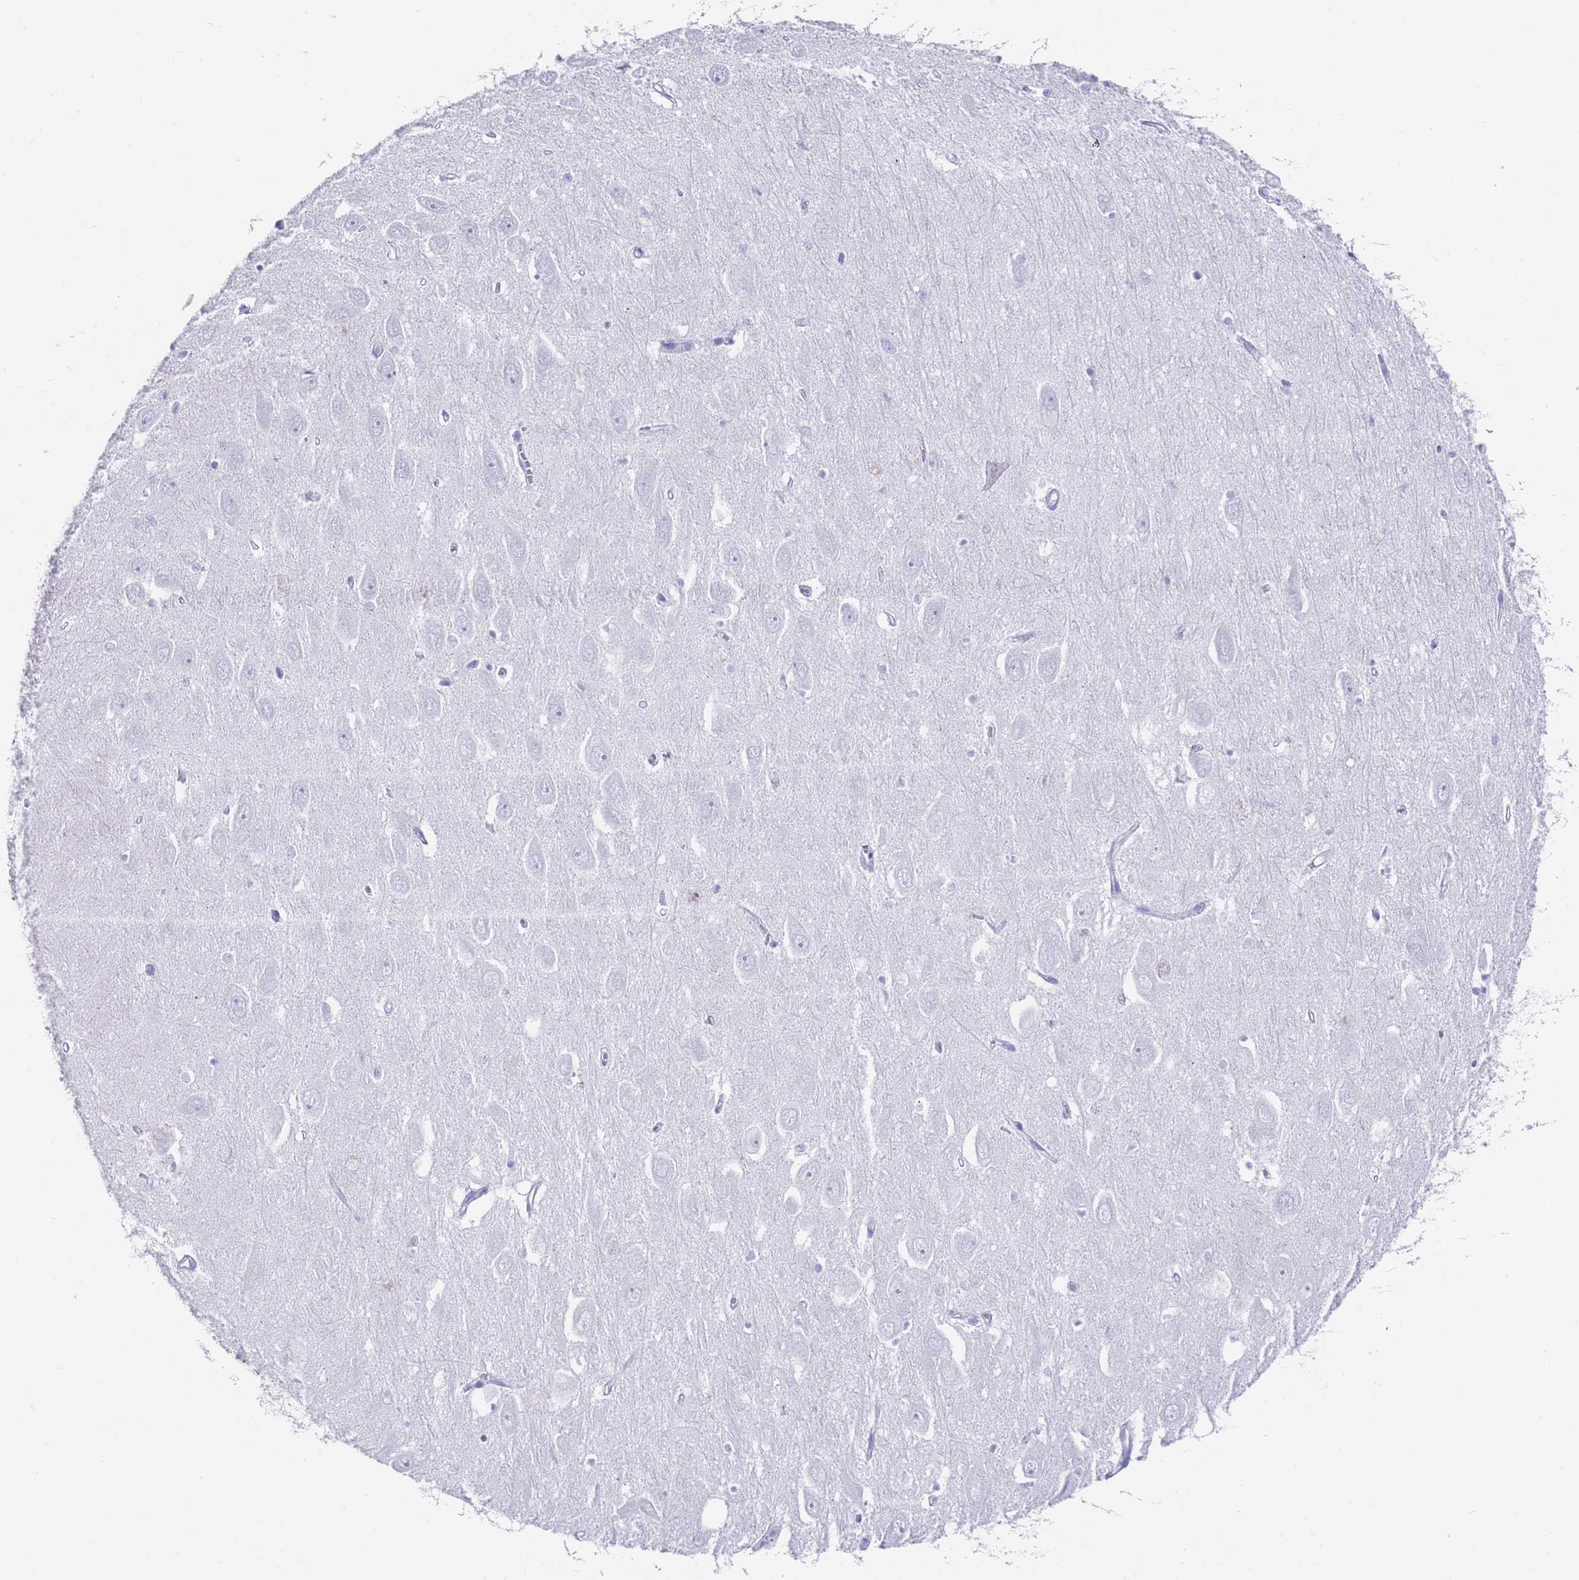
{"staining": {"intensity": "negative", "quantity": "none", "location": "none"}, "tissue": "hippocampus", "cell_type": "Glial cells", "image_type": "normal", "snomed": [{"axis": "morphology", "description": "Normal tissue, NOS"}, {"axis": "topography", "description": "Hippocampus"}], "caption": "An IHC micrograph of benign hippocampus is shown. There is no staining in glial cells of hippocampus.", "gene": "CPXM2", "patient": {"sex": "female", "age": 64}}